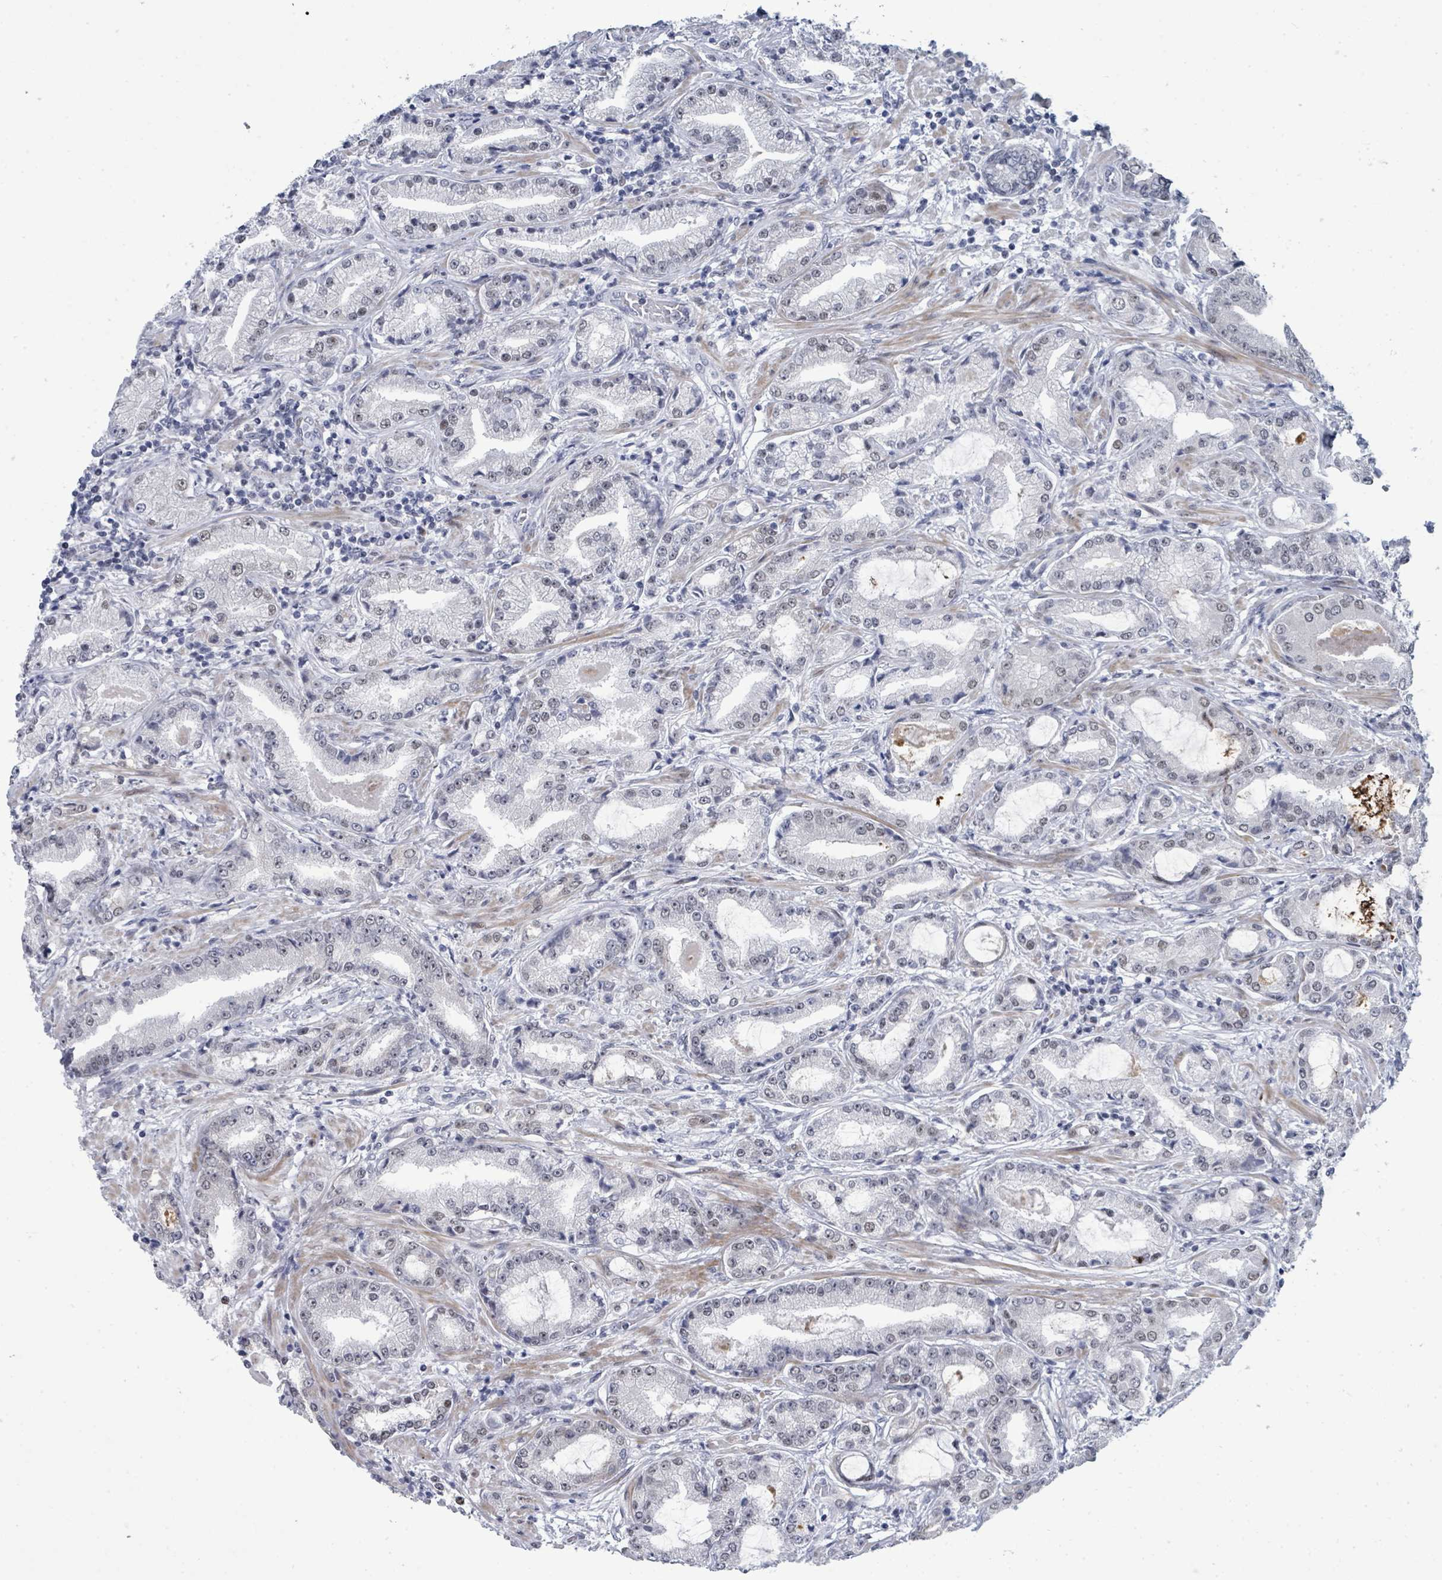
{"staining": {"intensity": "weak", "quantity": "<25%", "location": "nuclear"}, "tissue": "prostate cancer", "cell_type": "Tumor cells", "image_type": "cancer", "snomed": [{"axis": "morphology", "description": "Adenocarcinoma, High grade"}, {"axis": "topography", "description": "Prostate"}], "caption": "Protein analysis of prostate high-grade adenocarcinoma exhibits no significant staining in tumor cells.", "gene": "CT45A5", "patient": {"sex": "male", "age": 68}}